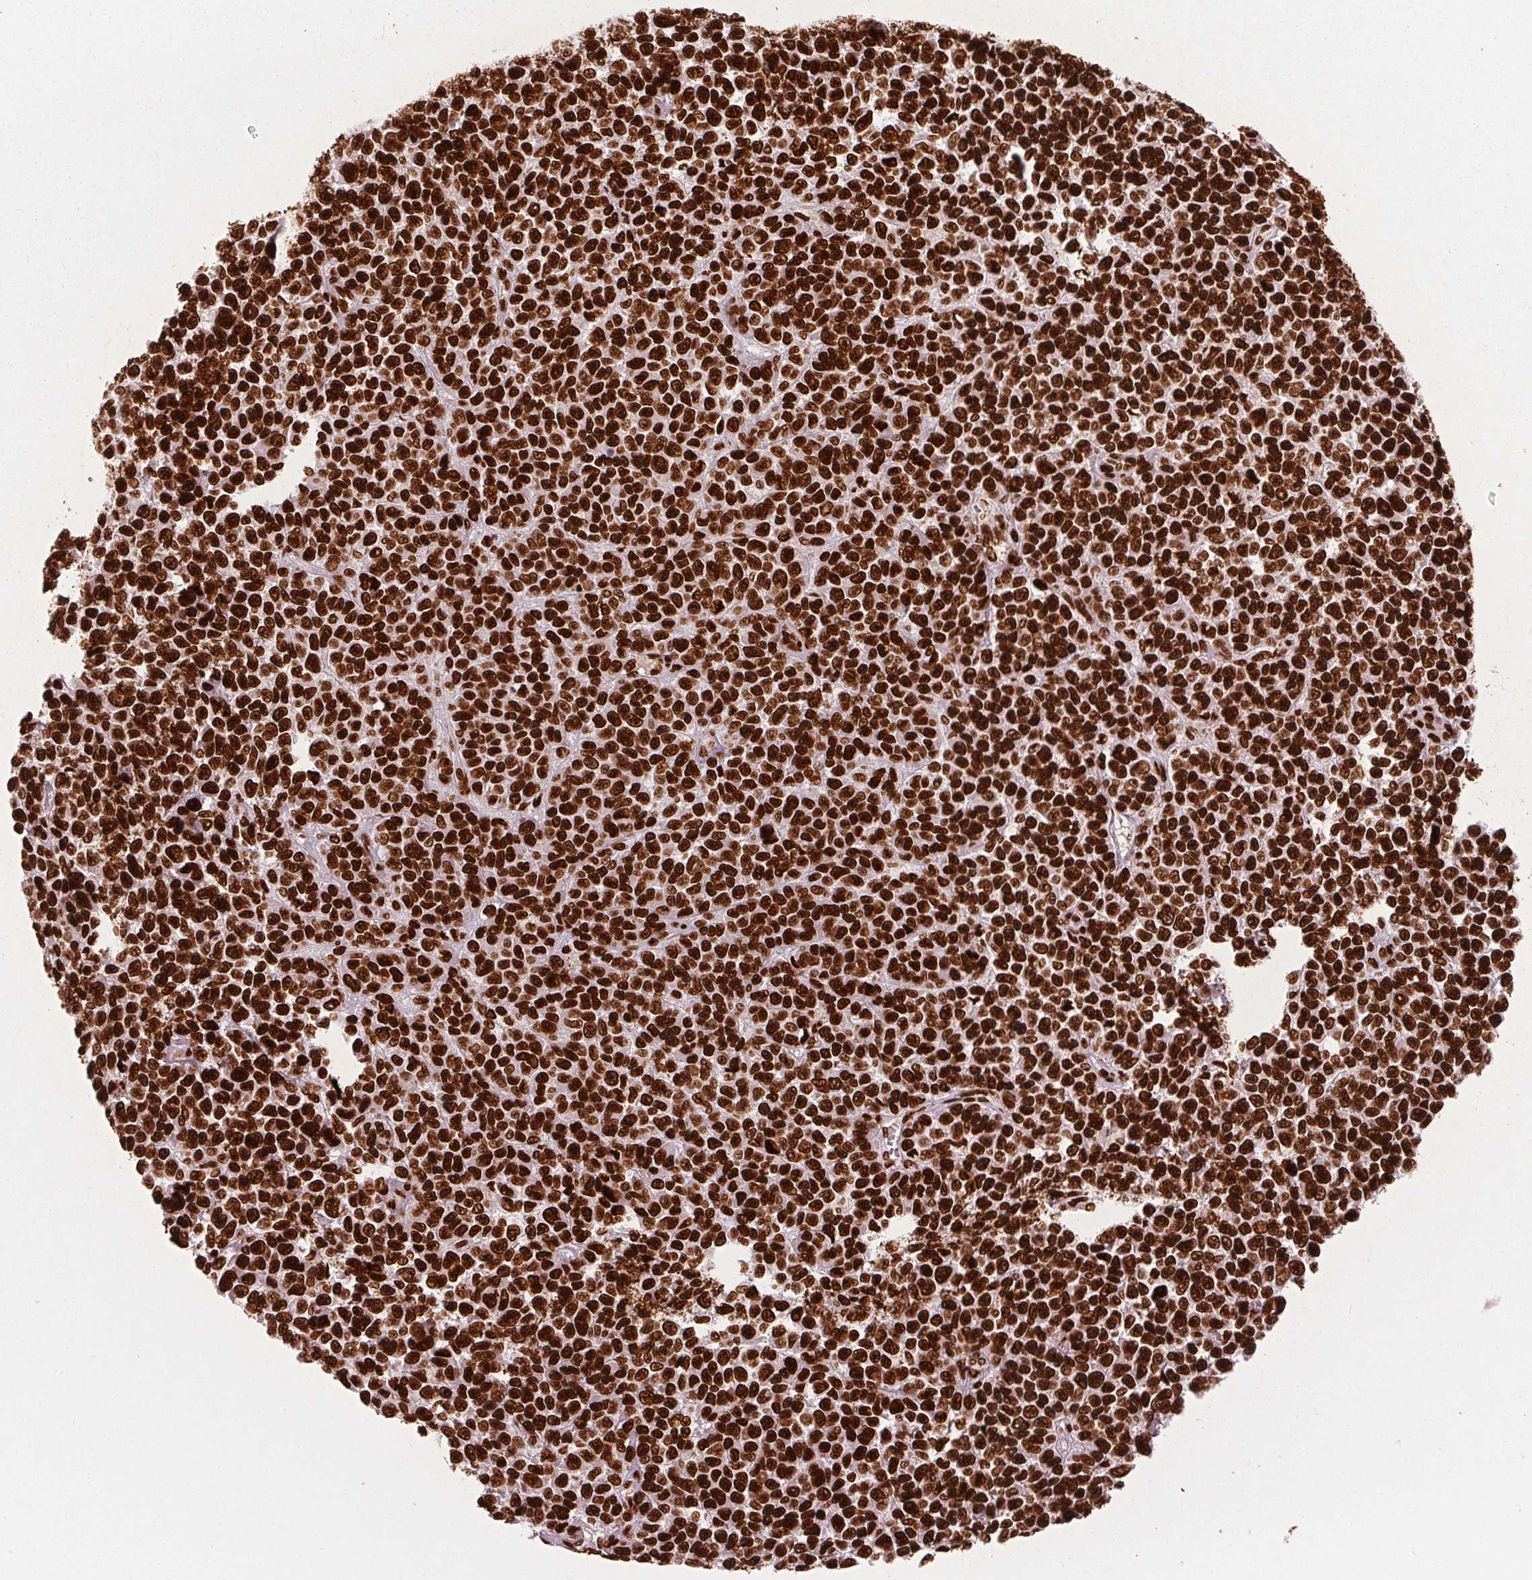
{"staining": {"intensity": "strong", "quantity": ">75%", "location": "nuclear"}, "tissue": "melanoma", "cell_type": "Tumor cells", "image_type": "cancer", "snomed": [{"axis": "morphology", "description": "Malignant melanoma, NOS"}, {"axis": "topography", "description": "Skin"}], "caption": "Immunohistochemistry (IHC) staining of malignant melanoma, which shows high levels of strong nuclear expression in approximately >75% of tumor cells indicating strong nuclear protein expression. The staining was performed using DAB (brown) for protein detection and nuclei were counterstained in hematoxylin (blue).", "gene": "BRD4", "patient": {"sex": "female", "age": 95}}